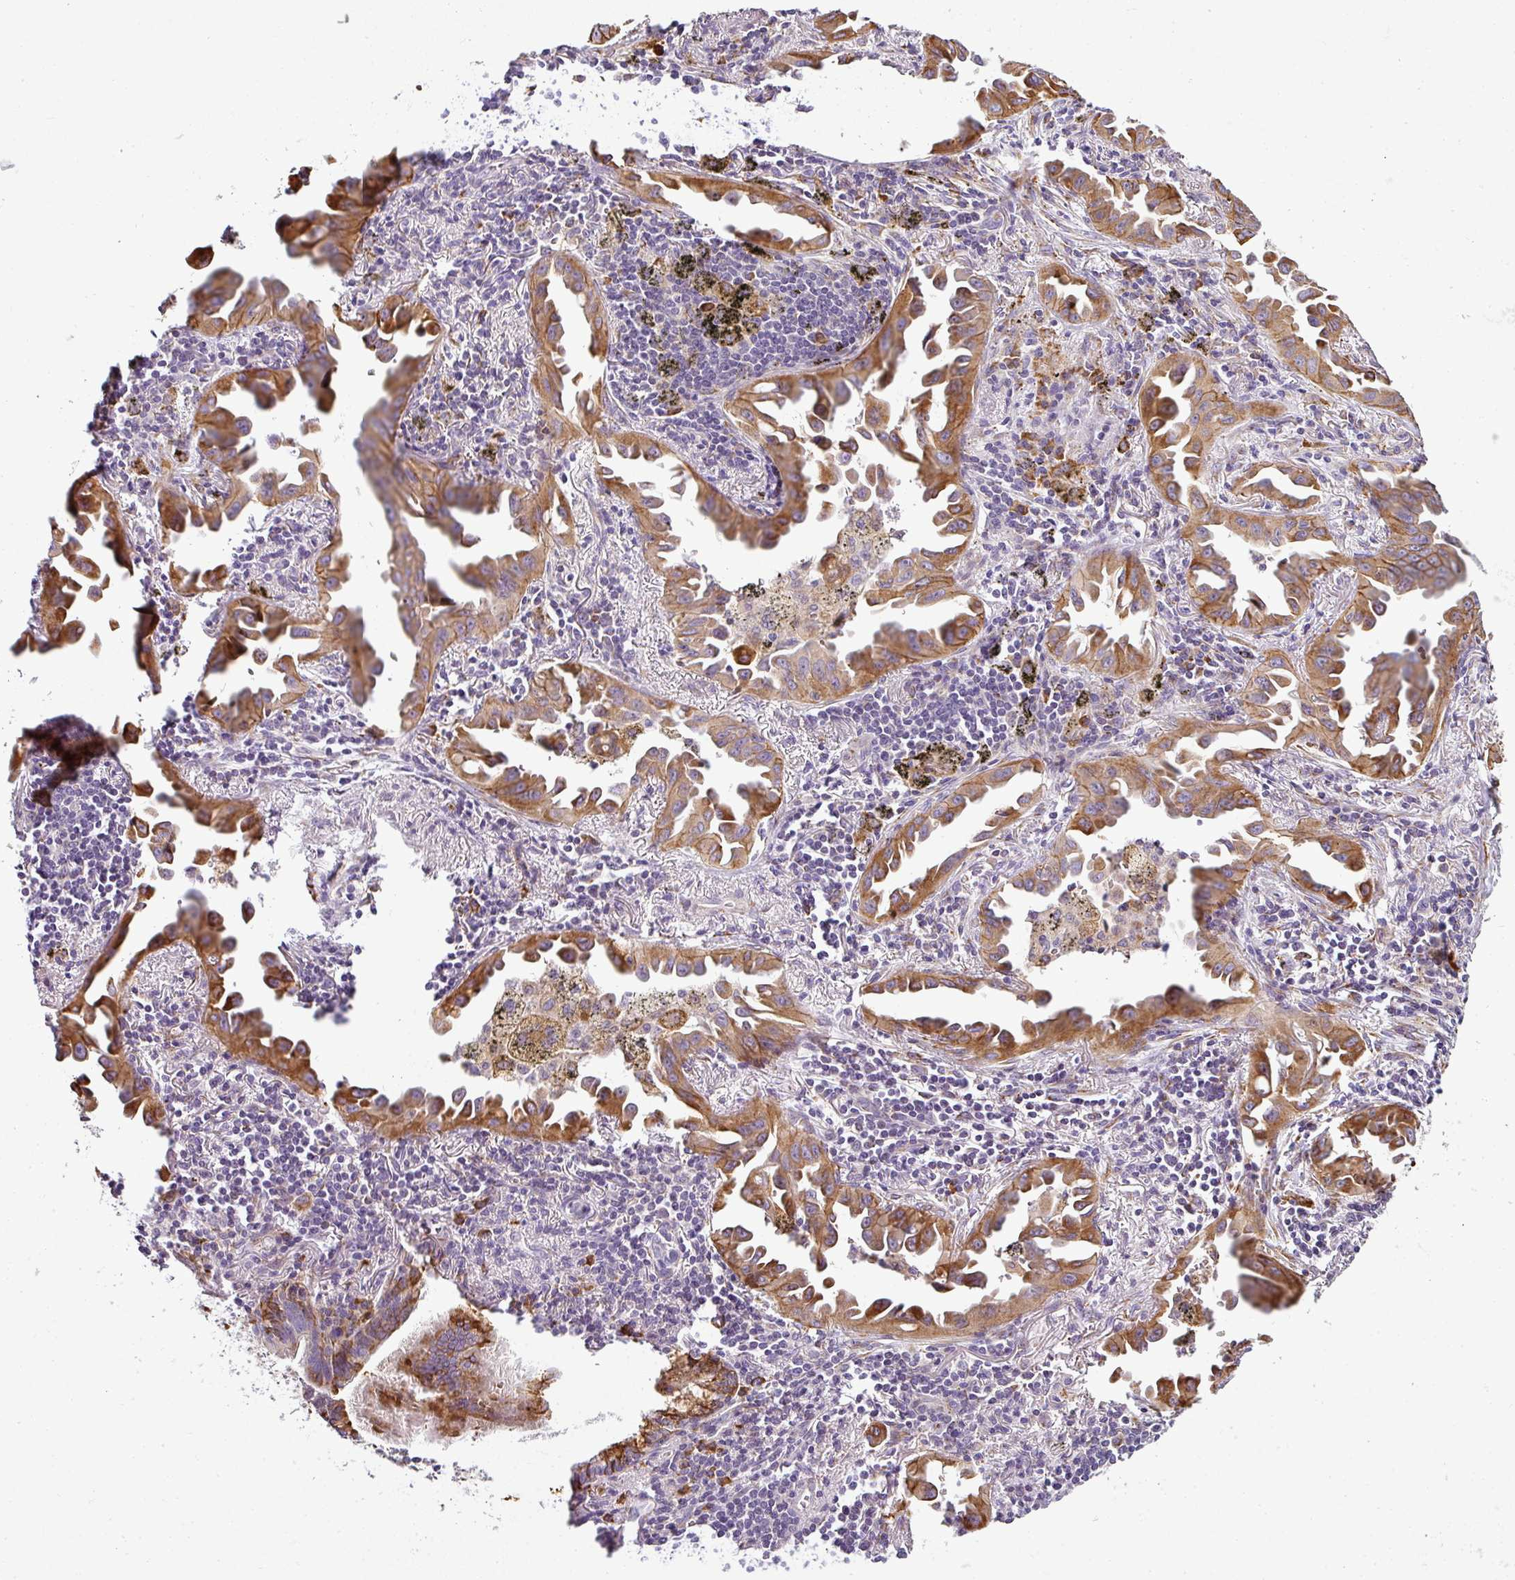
{"staining": {"intensity": "strong", "quantity": ">75%", "location": "cytoplasmic/membranous"}, "tissue": "lung cancer", "cell_type": "Tumor cells", "image_type": "cancer", "snomed": [{"axis": "morphology", "description": "Adenocarcinoma, NOS"}, {"axis": "topography", "description": "Lung"}], "caption": "Human lung cancer stained with a brown dye exhibits strong cytoplasmic/membranous positive positivity in about >75% of tumor cells.", "gene": "ANKRD18A", "patient": {"sex": "male", "age": 68}}